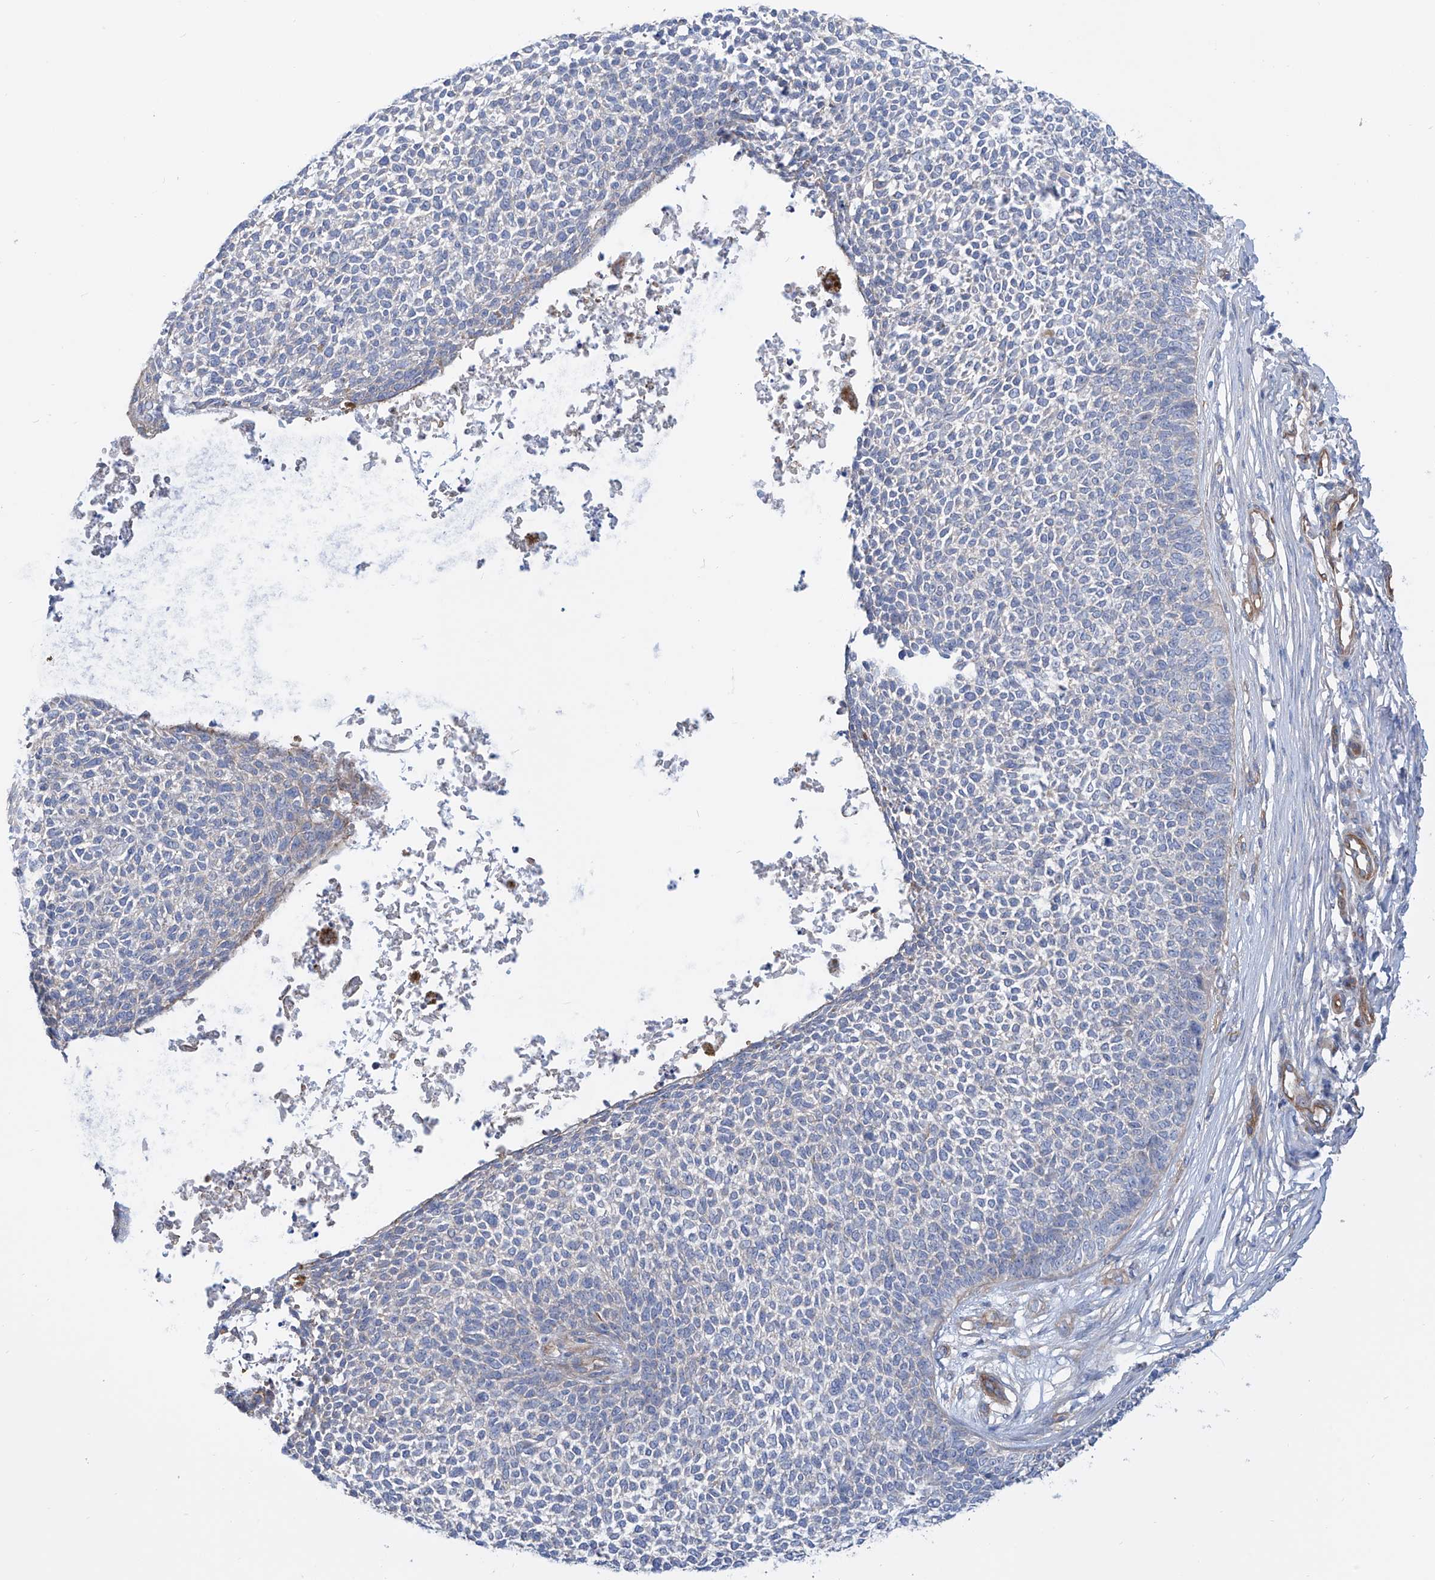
{"staining": {"intensity": "negative", "quantity": "none", "location": "none"}, "tissue": "skin cancer", "cell_type": "Tumor cells", "image_type": "cancer", "snomed": [{"axis": "morphology", "description": "Basal cell carcinoma"}, {"axis": "topography", "description": "Skin"}], "caption": "Protein analysis of skin cancer reveals no significant positivity in tumor cells.", "gene": "TMEM209", "patient": {"sex": "female", "age": 84}}